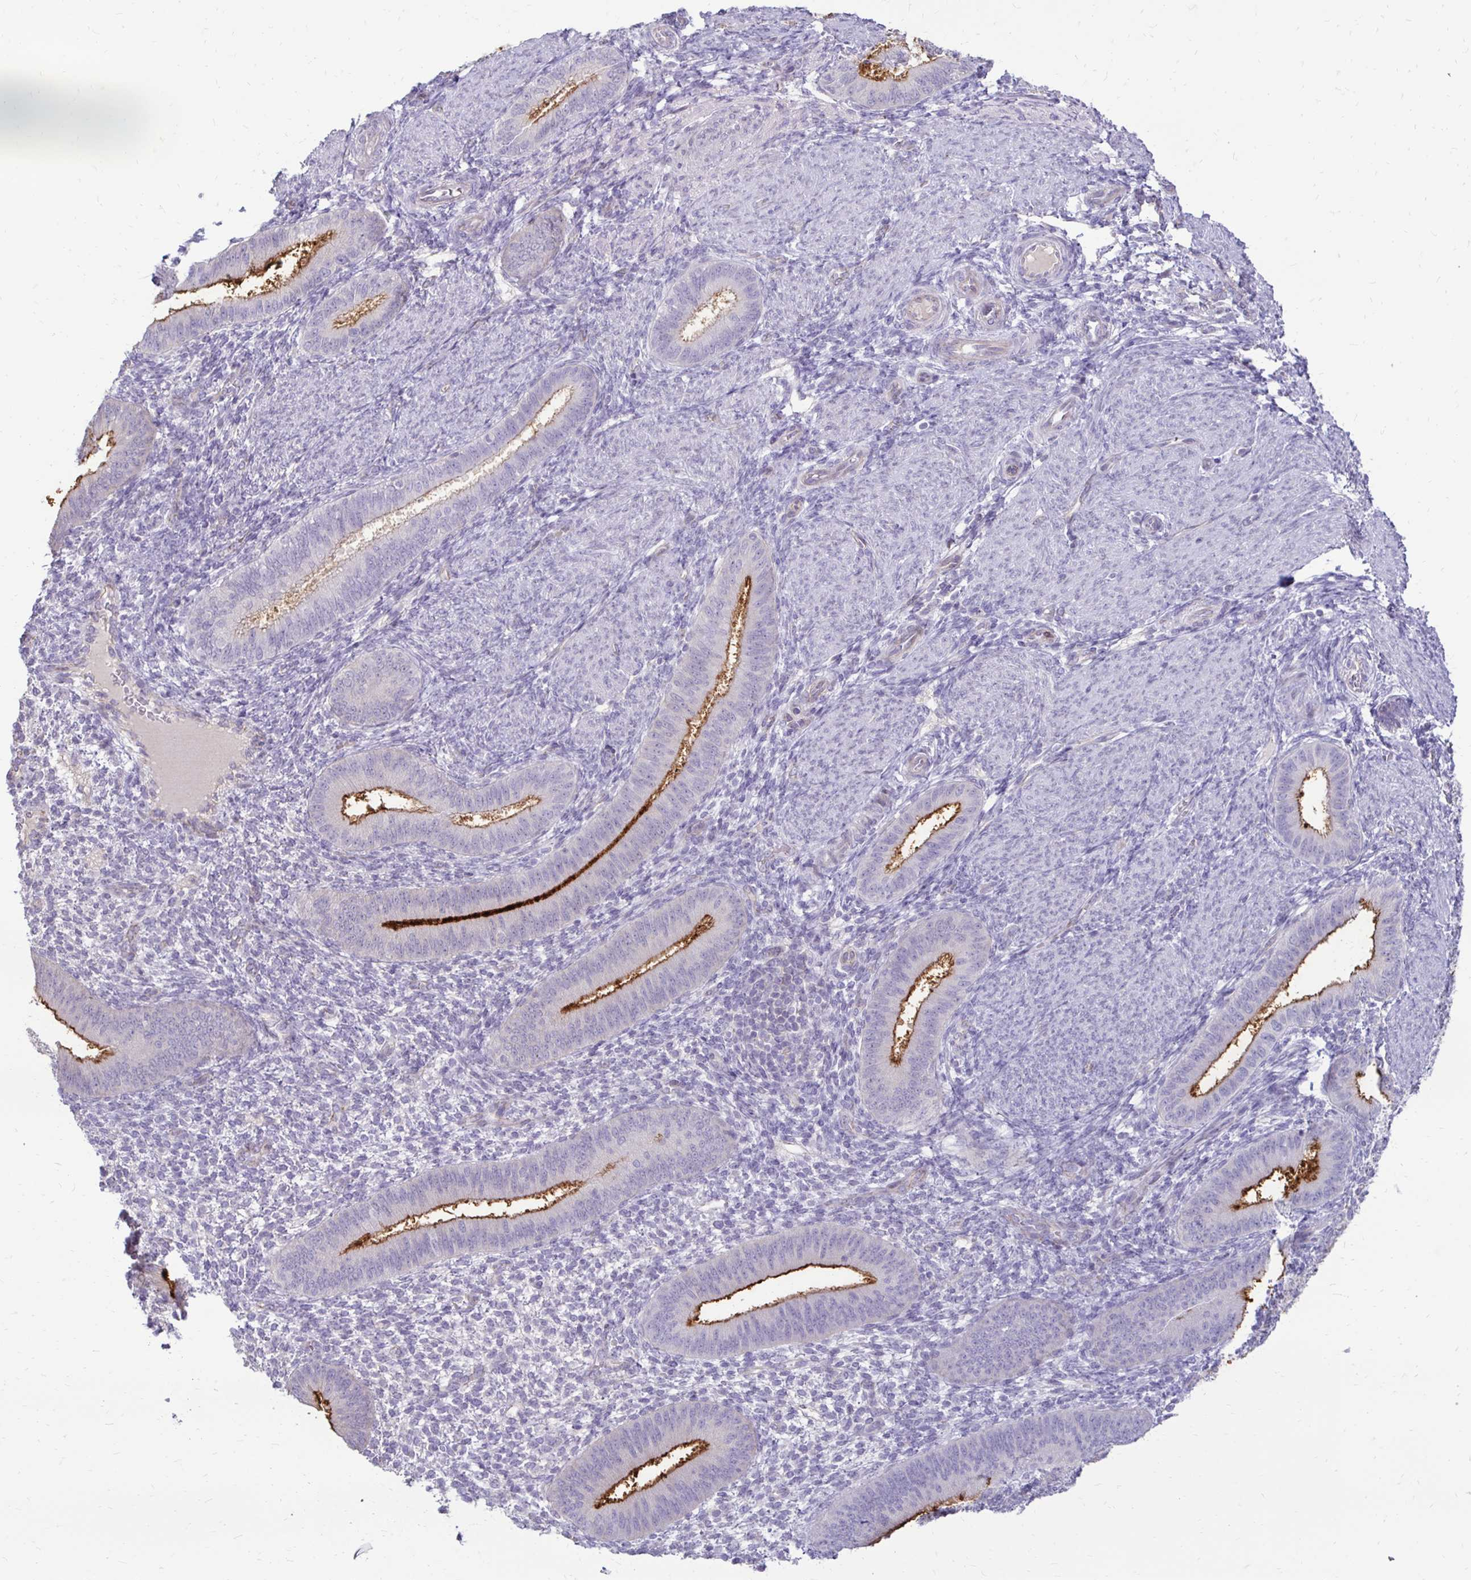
{"staining": {"intensity": "negative", "quantity": "none", "location": "none"}, "tissue": "endometrium", "cell_type": "Cells in endometrial stroma", "image_type": "normal", "snomed": [{"axis": "morphology", "description": "Normal tissue, NOS"}, {"axis": "topography", "description": "Endometrium"}], "caption": "Micrograph shows no significant protein staining in cells in endometrial stroma of unremarkable endometrium. (DAB (3,3'-diaminobenzidine) immunohistochemistry visualized using brightfield microscopy, high magnification).", "gene": "GAS2", "patient": {"sex": "female", "age": 39}}